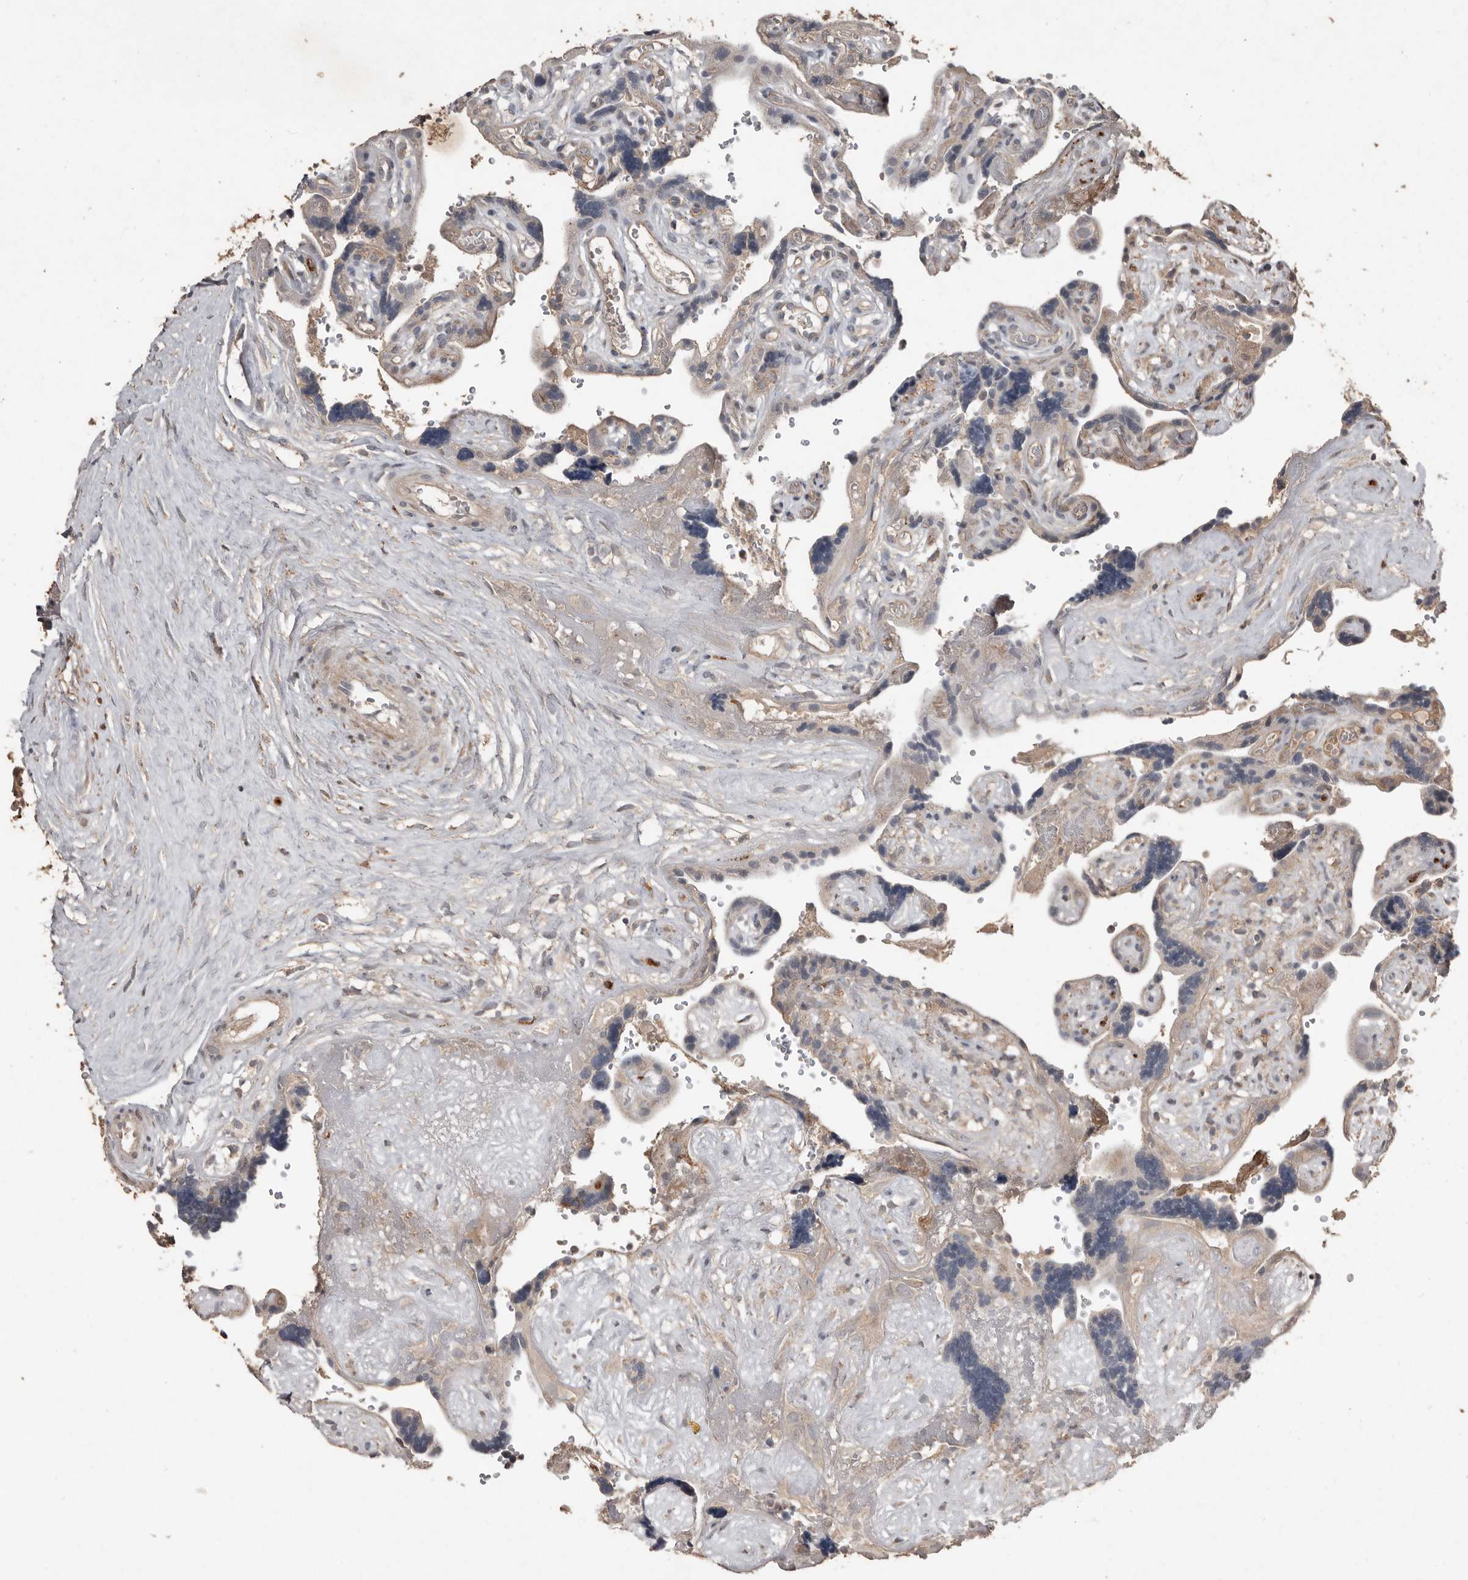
{"staining": {"intensity": "weak", "quantity": "25%-75%", "location": "cytoplasmic/membranous,nuclear"}, "tissue": "placenta", "cell_type": "Decidual cells", "image_type": "normal", "snomed": [{"axis": "morphology", "description": "Normal tissue, NOS"}, {"axis": "topography", "description": "Placenta"}], "caption": "DAB (3,3'-diaminobenzidine) immunohistochemical staining of benign placenta reveals weak cytoplasmic/membranous,nuclear protein staining in about 25%-75% of decidual cells. Immunohistochemistry (ihc) stains the protein in brown and the nuclei are stained blue.", "gene": "BAMBI", "patient": {"sex": "female", "age": 30}}